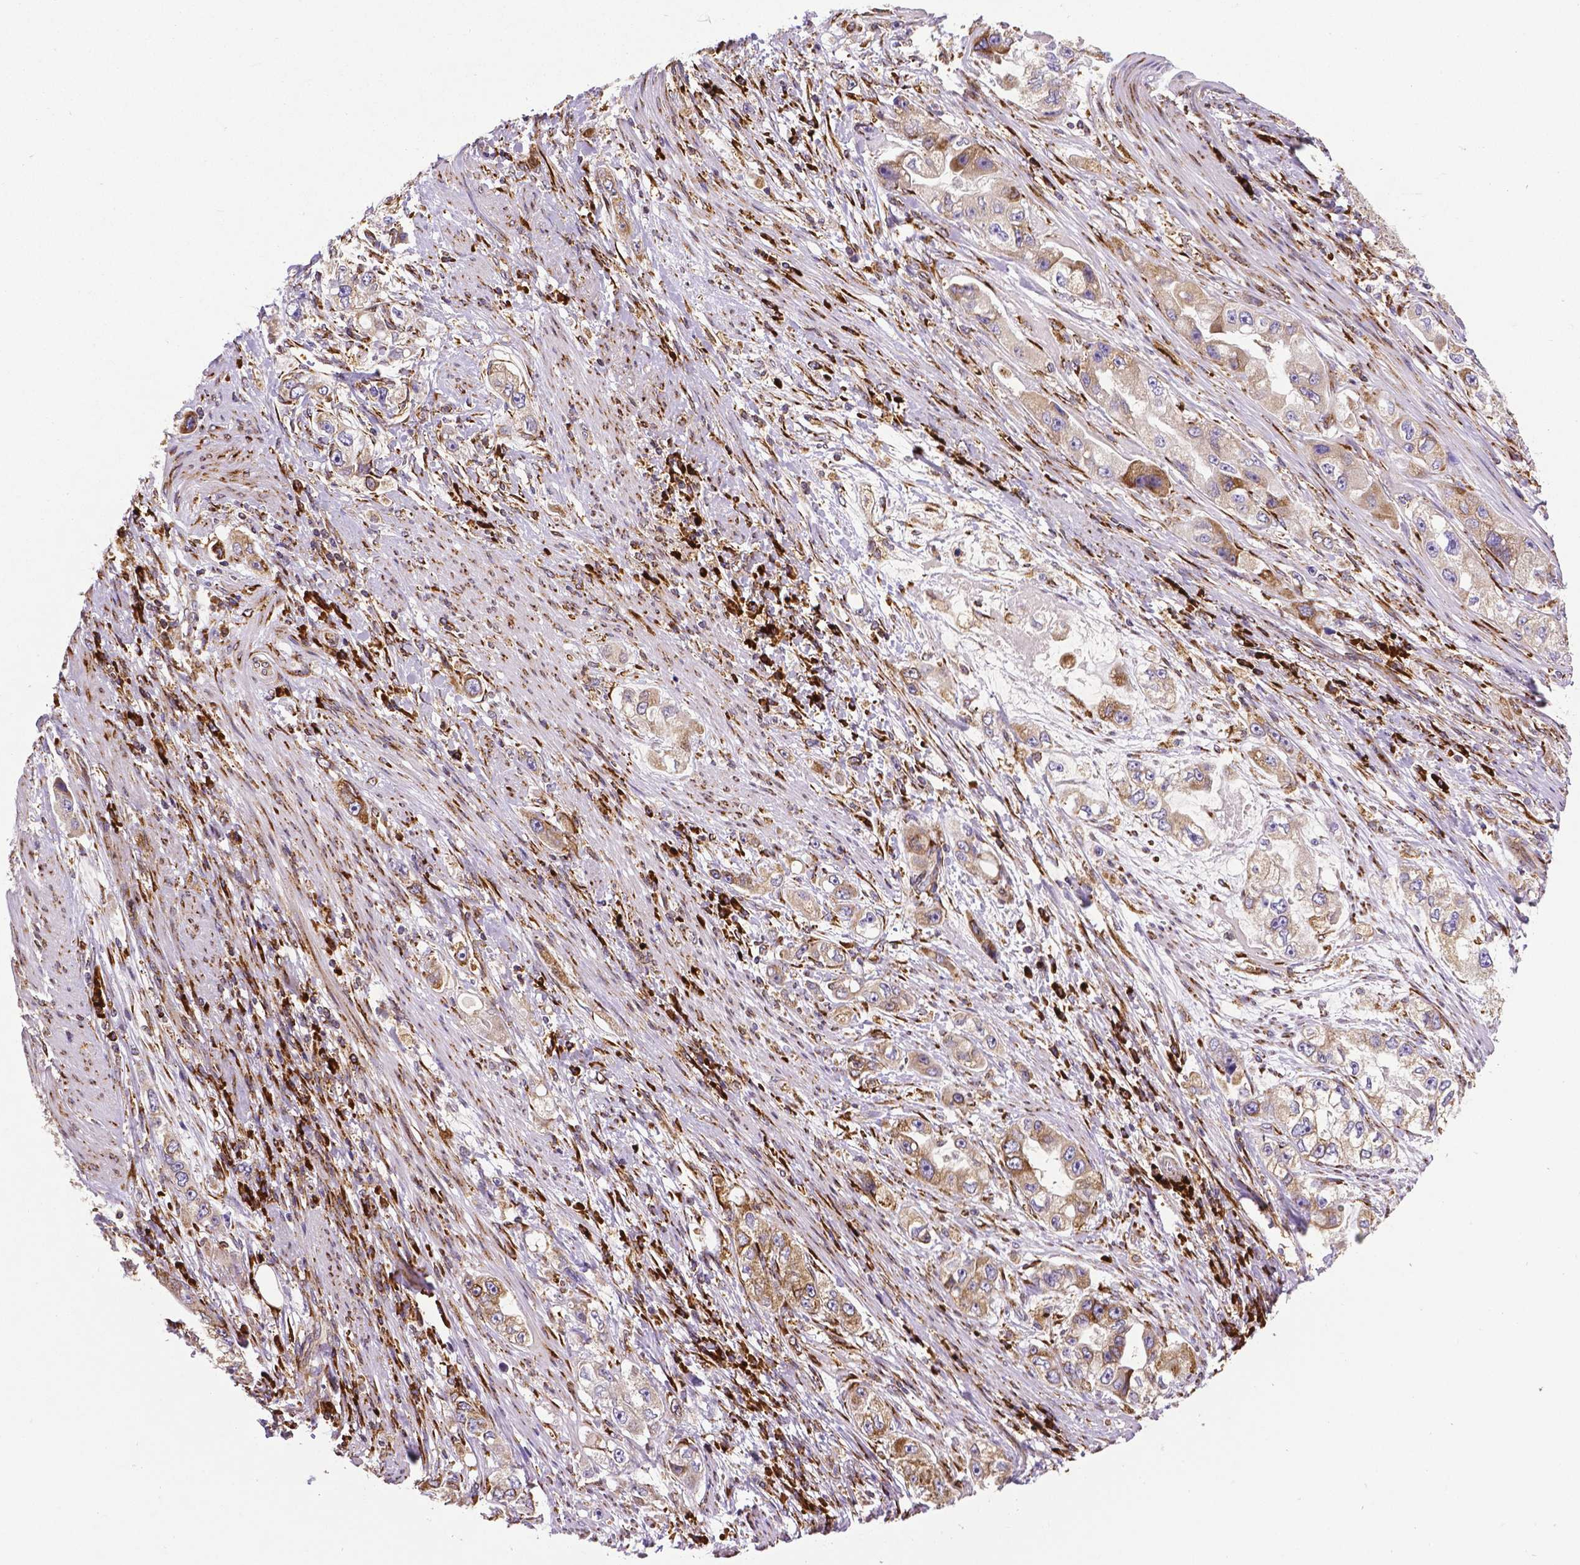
{"staining": {"intensity": "moderate", "quantity": ">75%", "location": "cytoplasmic/membranous"}, "tissue": "stomach cancer", "cell_type": "Tumor cells", "image_type": "cancer", "snomed": [{"axis": "morphology", "description": "Adenocarcinoma, NOS"}, {"axis": "topography", "description": "Stomach, lower"}], "caption": "The photomicrograph exhibits immunohistochemical staining of adenocarcinoma (stomach). There is moderate cytoplasmic/membranous staining is identified in approximately >75% of tumor cells.", "gene": "MTDH", "patient": {"sex": "female", "age": 93}}